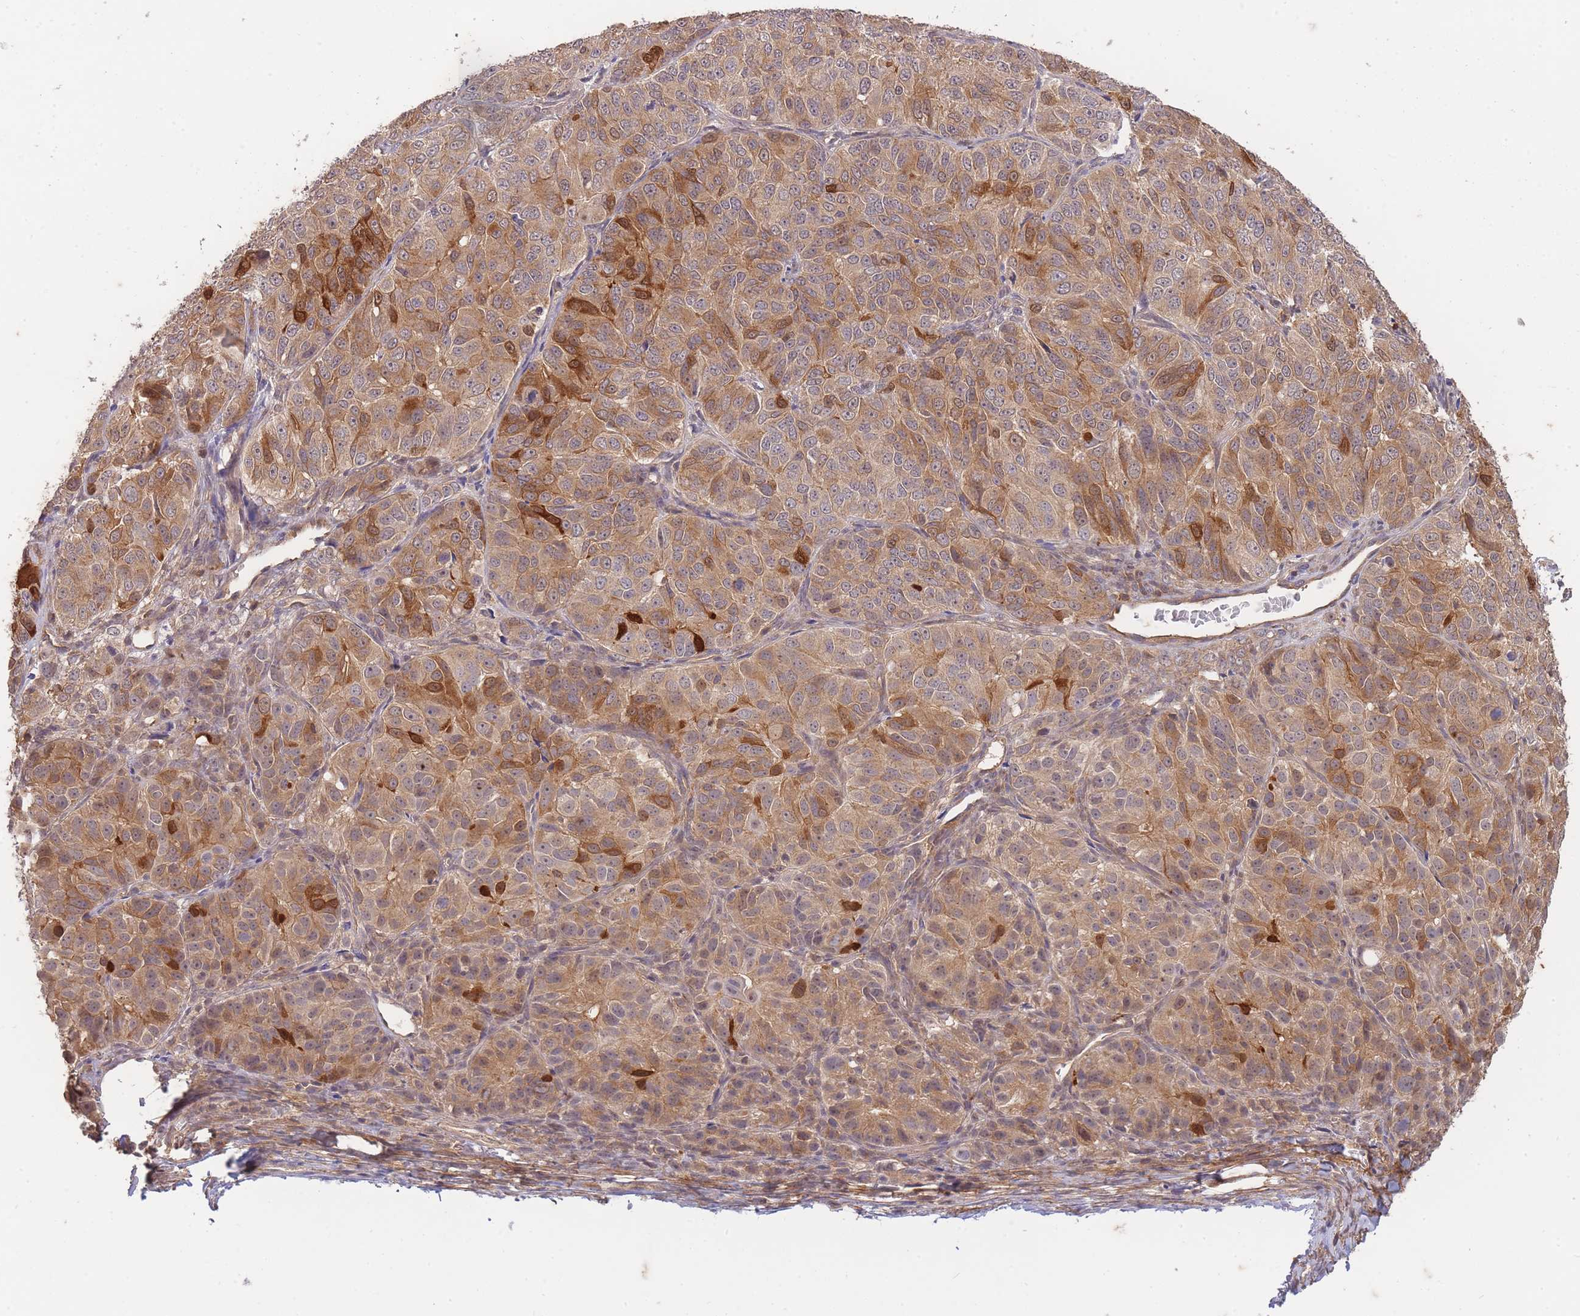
{"staining": {"intensity": "moderate", "quantity": ">75%", "location": "cytoplasmic/membranous"}, "tissue": "ovarian cancer", "cell_type": "Tumor cells", "image_type": "cancer", "snomed": [{"axis": "morphology", "description": "Carcinoma, endometroid"}, {"axis": "topography", "description": "Ovary"}], "caption": "There is medium levels of moderate cytoplasmic/membranous expression in tumor cells of ovarian endometroid carcinoma, as demonstrated by immunohistochemical staining (brown color).", "gene": "ST8SIA4", "patient": {"sex": "female", "age": 51}}